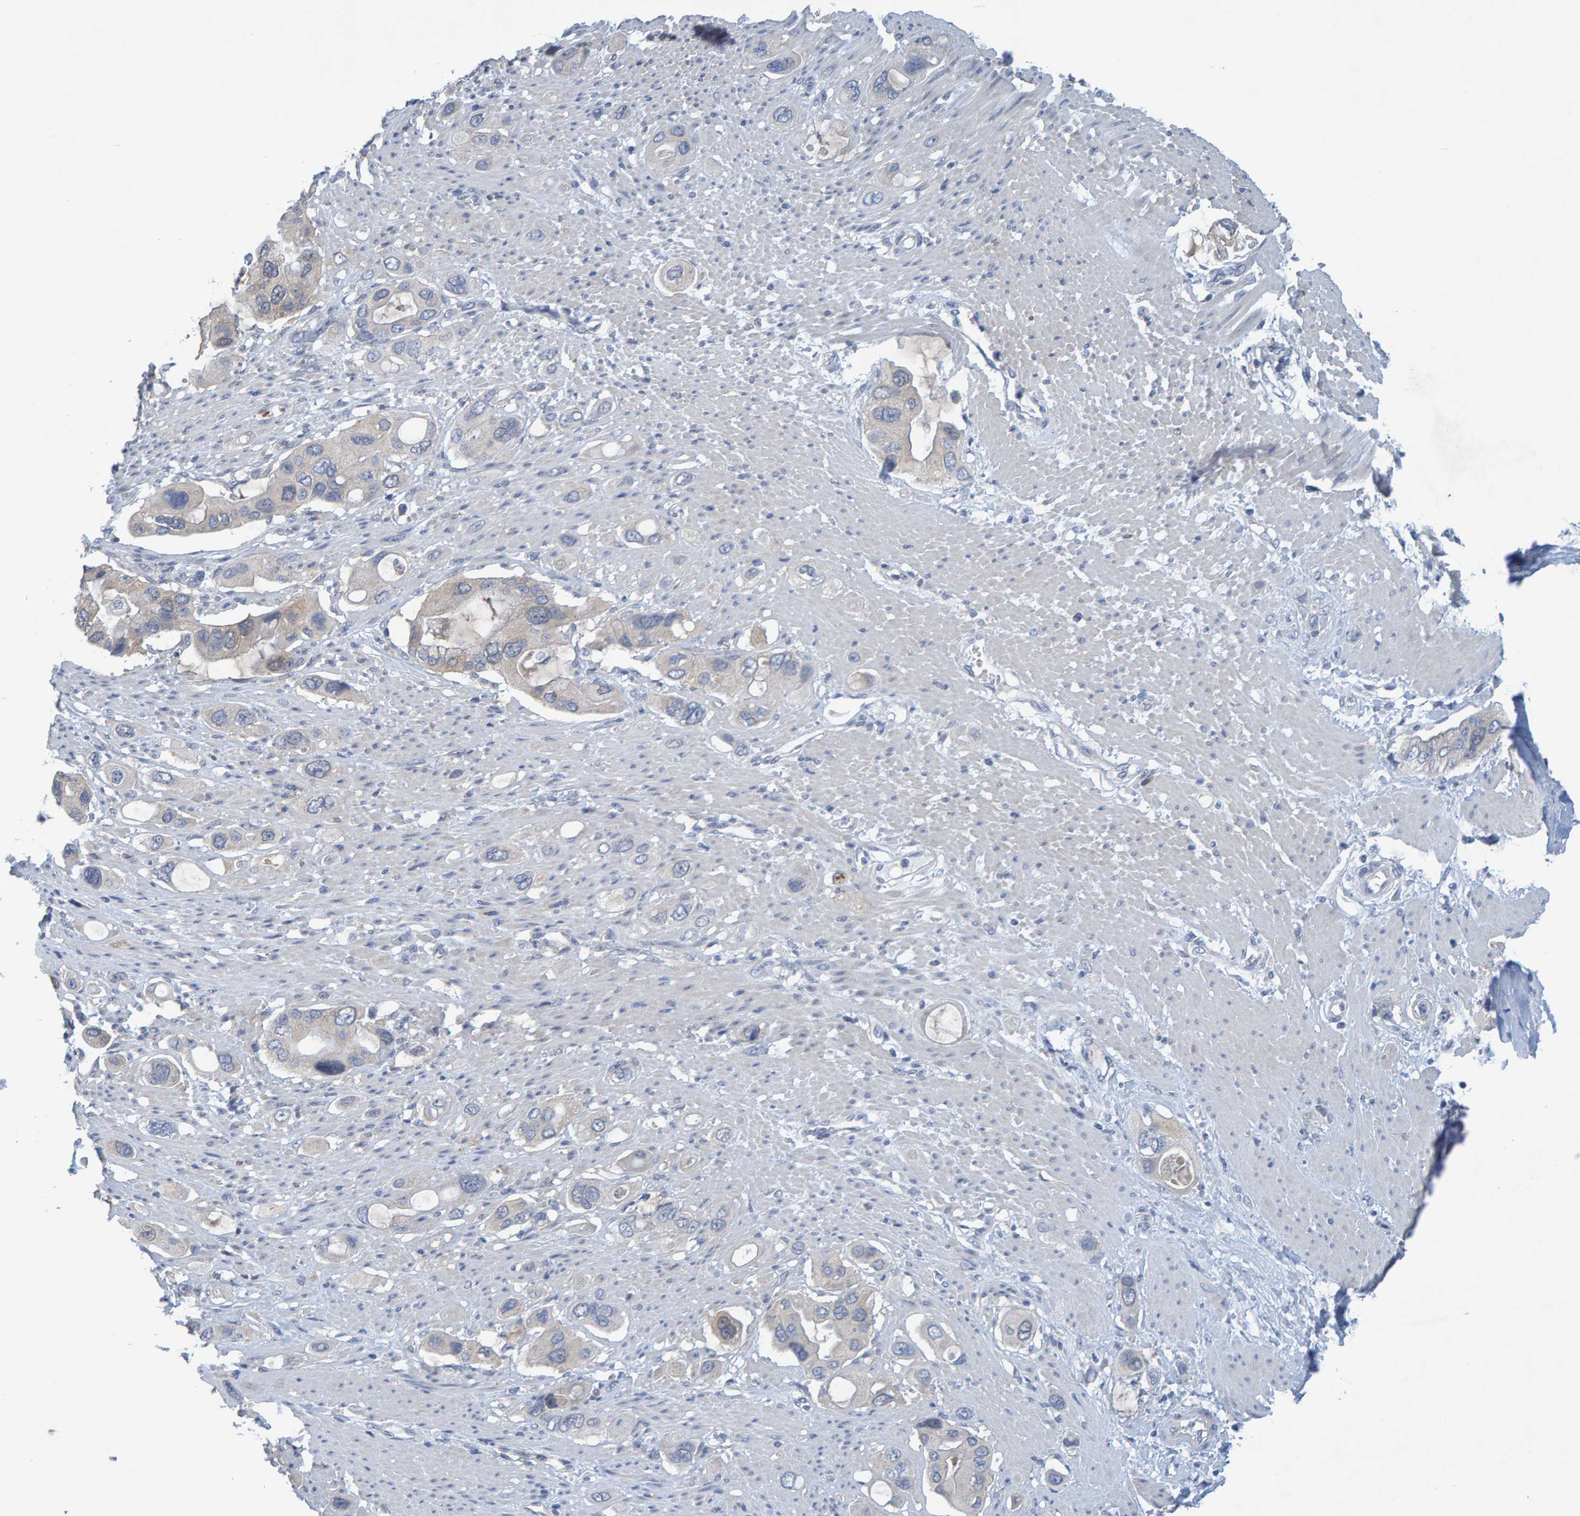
{"staining": {"intensity": "negative", "quantity": "none", "location": "none"}, "tissue": "pancreatic cancer", "cell_type": "Tumor cells", "image_type": "cancer", "snomed": [{"axis": "morphology", "description": "Adenocarcinoma, NOS"}, {"axis": "topography", "description": "Pancreas"}], "caption": "Immunohistochemistry (IHC) of pancreatic cancer demonstrates no positivity in tumor cells.", "gene": "ALAD", "patient": {"sex": "female", "age": 56}}